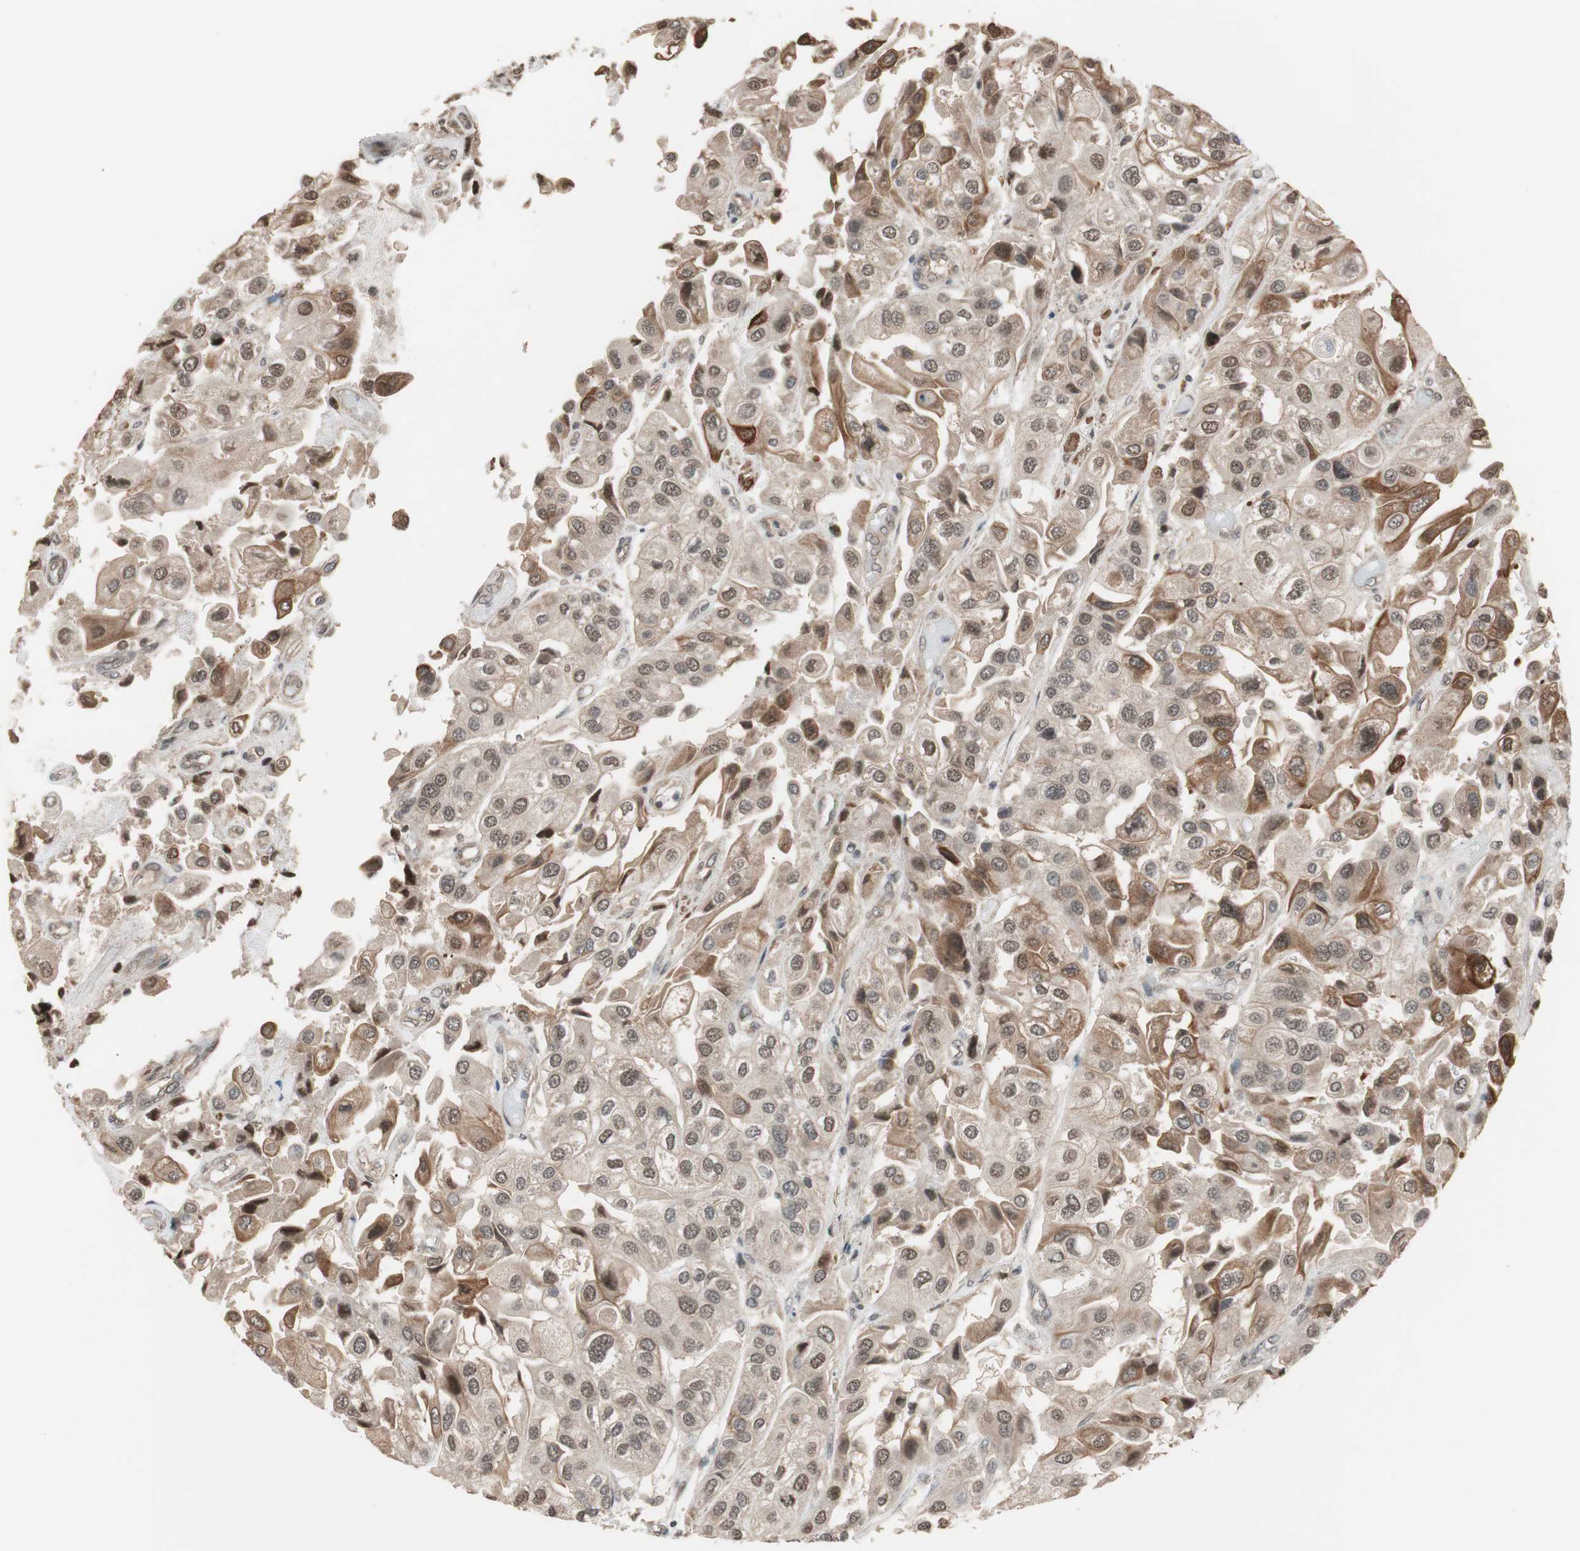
{"staining": {"intensity": "moderate", "quantity": "25%-75%", "location": "cytoplasmic/membranous,nuclear"}, "tissue": "urothelial cancer", "cell_type": "Tumor cells", "image_type": "cancer", "snomed": [{"axis": "morphology", "description": "Urothelial carcinoma, High grade"}, {"axis": "topography", "description": "Urinary bladder"}], "caption": "Brown immunohistochemical staining in urothelial cancer exhibits moderate cytoplasmic/membranous and nuclear staining in about 25%-75% of tumor cells.", "gene": "DRAP1", "patient": {"sex": "female", "age": 64}}